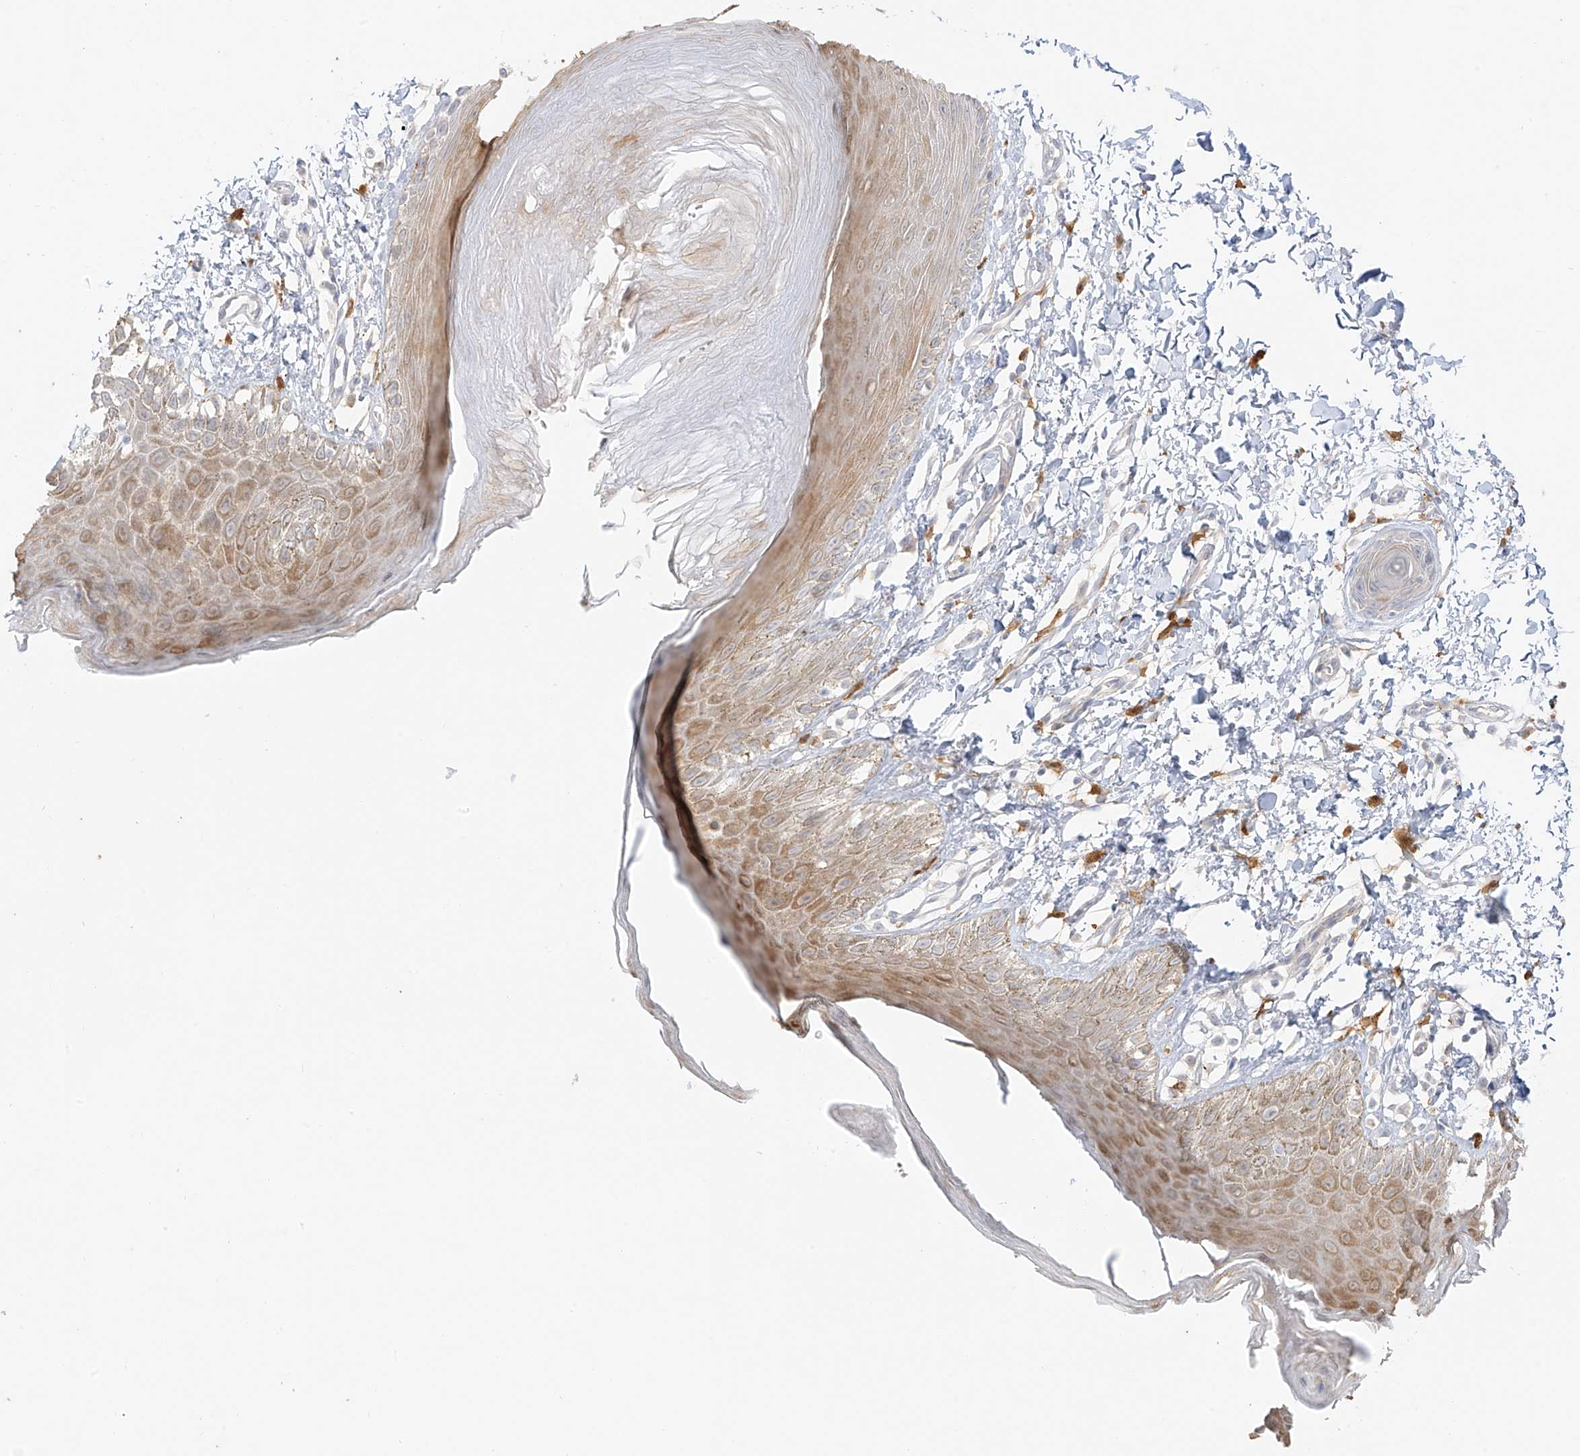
{"staining": {"intensity": "moderate", "quantity": "<25%", "location": "cytoplasmic/membranous"}, "tissue": "skin", "cell_type": "Epidermal cells", "image_type": "normal", "snomed": [{"axis": "morphology", "description": "Normal tissue, NOS"}, {"axis": "topography", "description": "Anal"}], "caption": "Immunohistochemical staining of normal human skin exhibits moderate cytoplasmic/membranous protein expression in approximately <25% of epidermal cells. (DAB (3,3'-diaminobenzidine) IHC, brown staining for protein, blue staining for nuclei).", "gene": "UPK1B", "patient": {"sex": "male", "age": 44}}